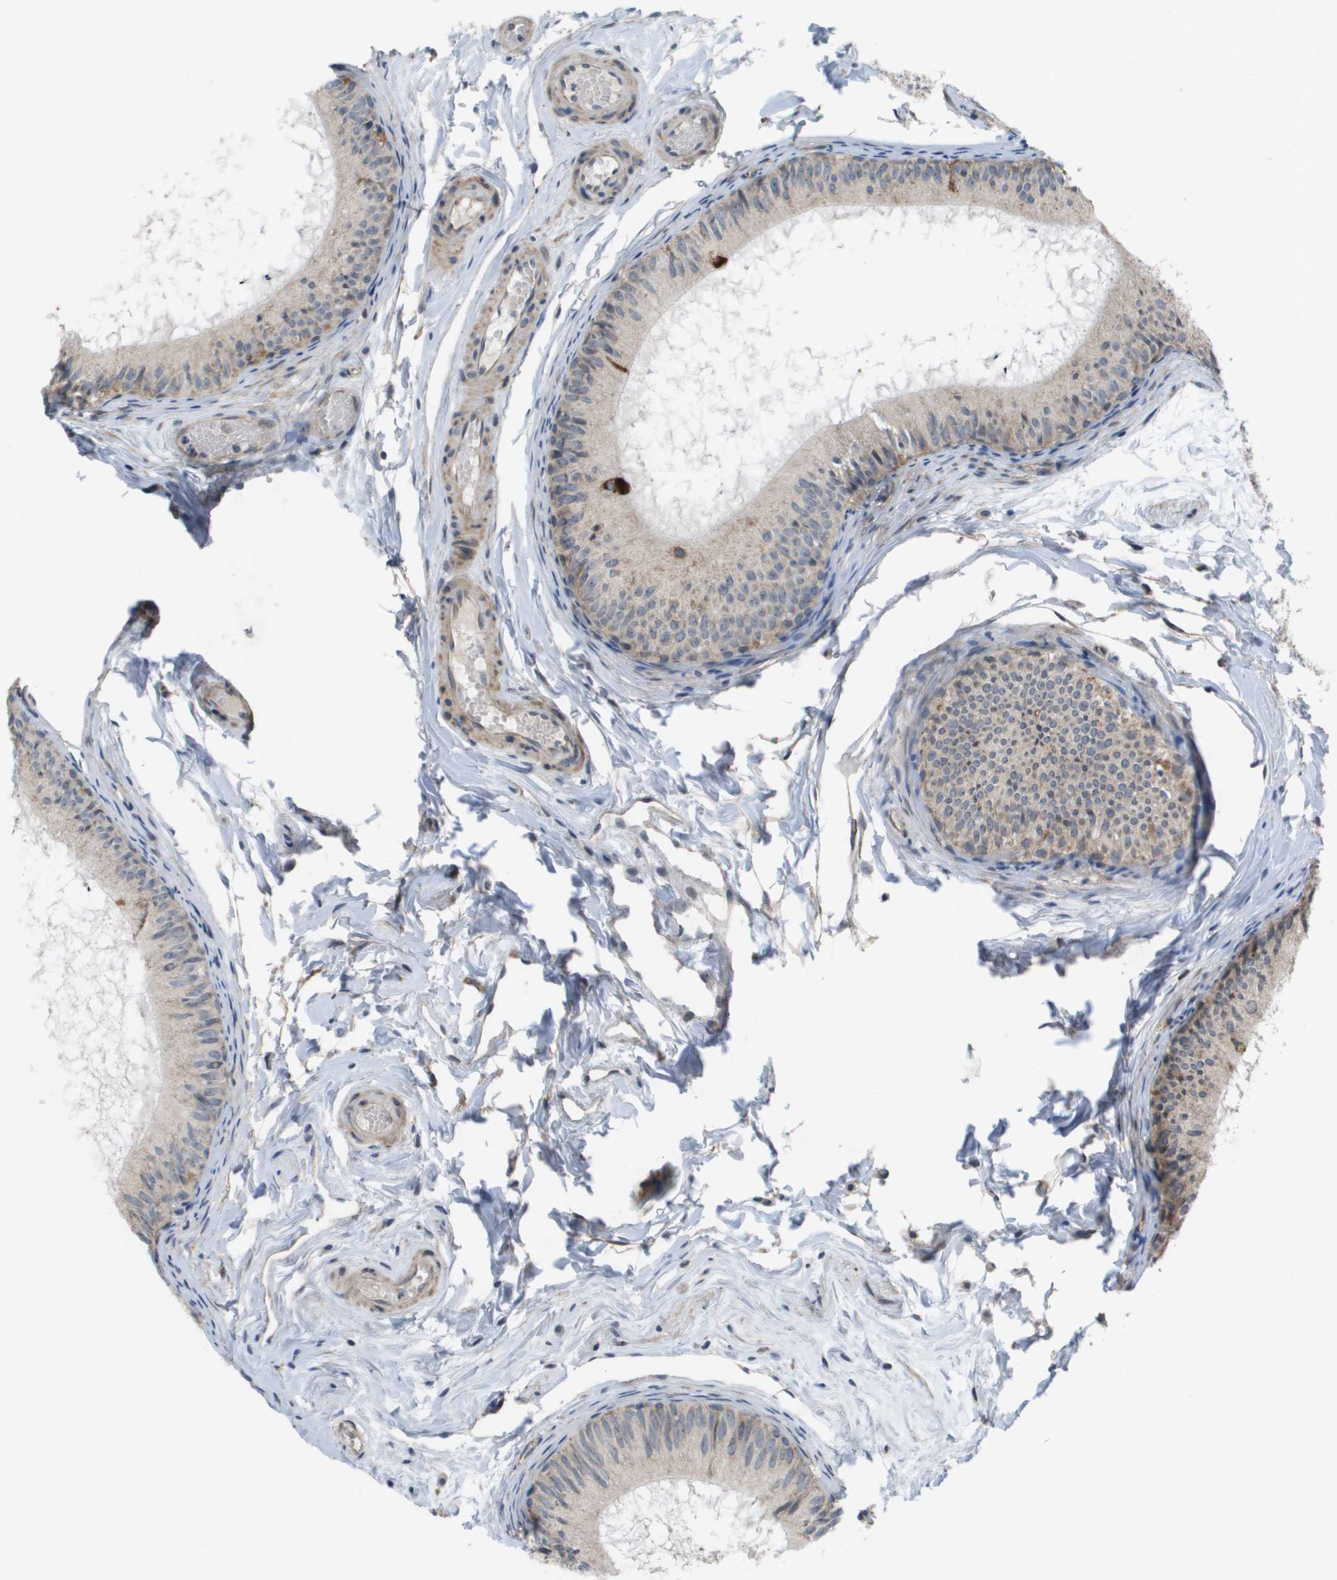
{"staining": {"intensity": "moderate", "quantity": "<25%", "location": "cytoplasmic/membranous"}, "tissue": "epididymis", "cell_type": "Glandular cells", "image_type": "normal", "snomed": [{"axis": "morphology", "description": "Normal tissue, NOS"}, {"axis": "topography", "description": "Epididymis"}], "caption": "Epididymis stained with a brown dye displays moderate cytoplasmic/membranous positive positivity in about <25% of glandular cells.", "gene": "MTARC2", "patient": {"sex": "male", "age": 46}}